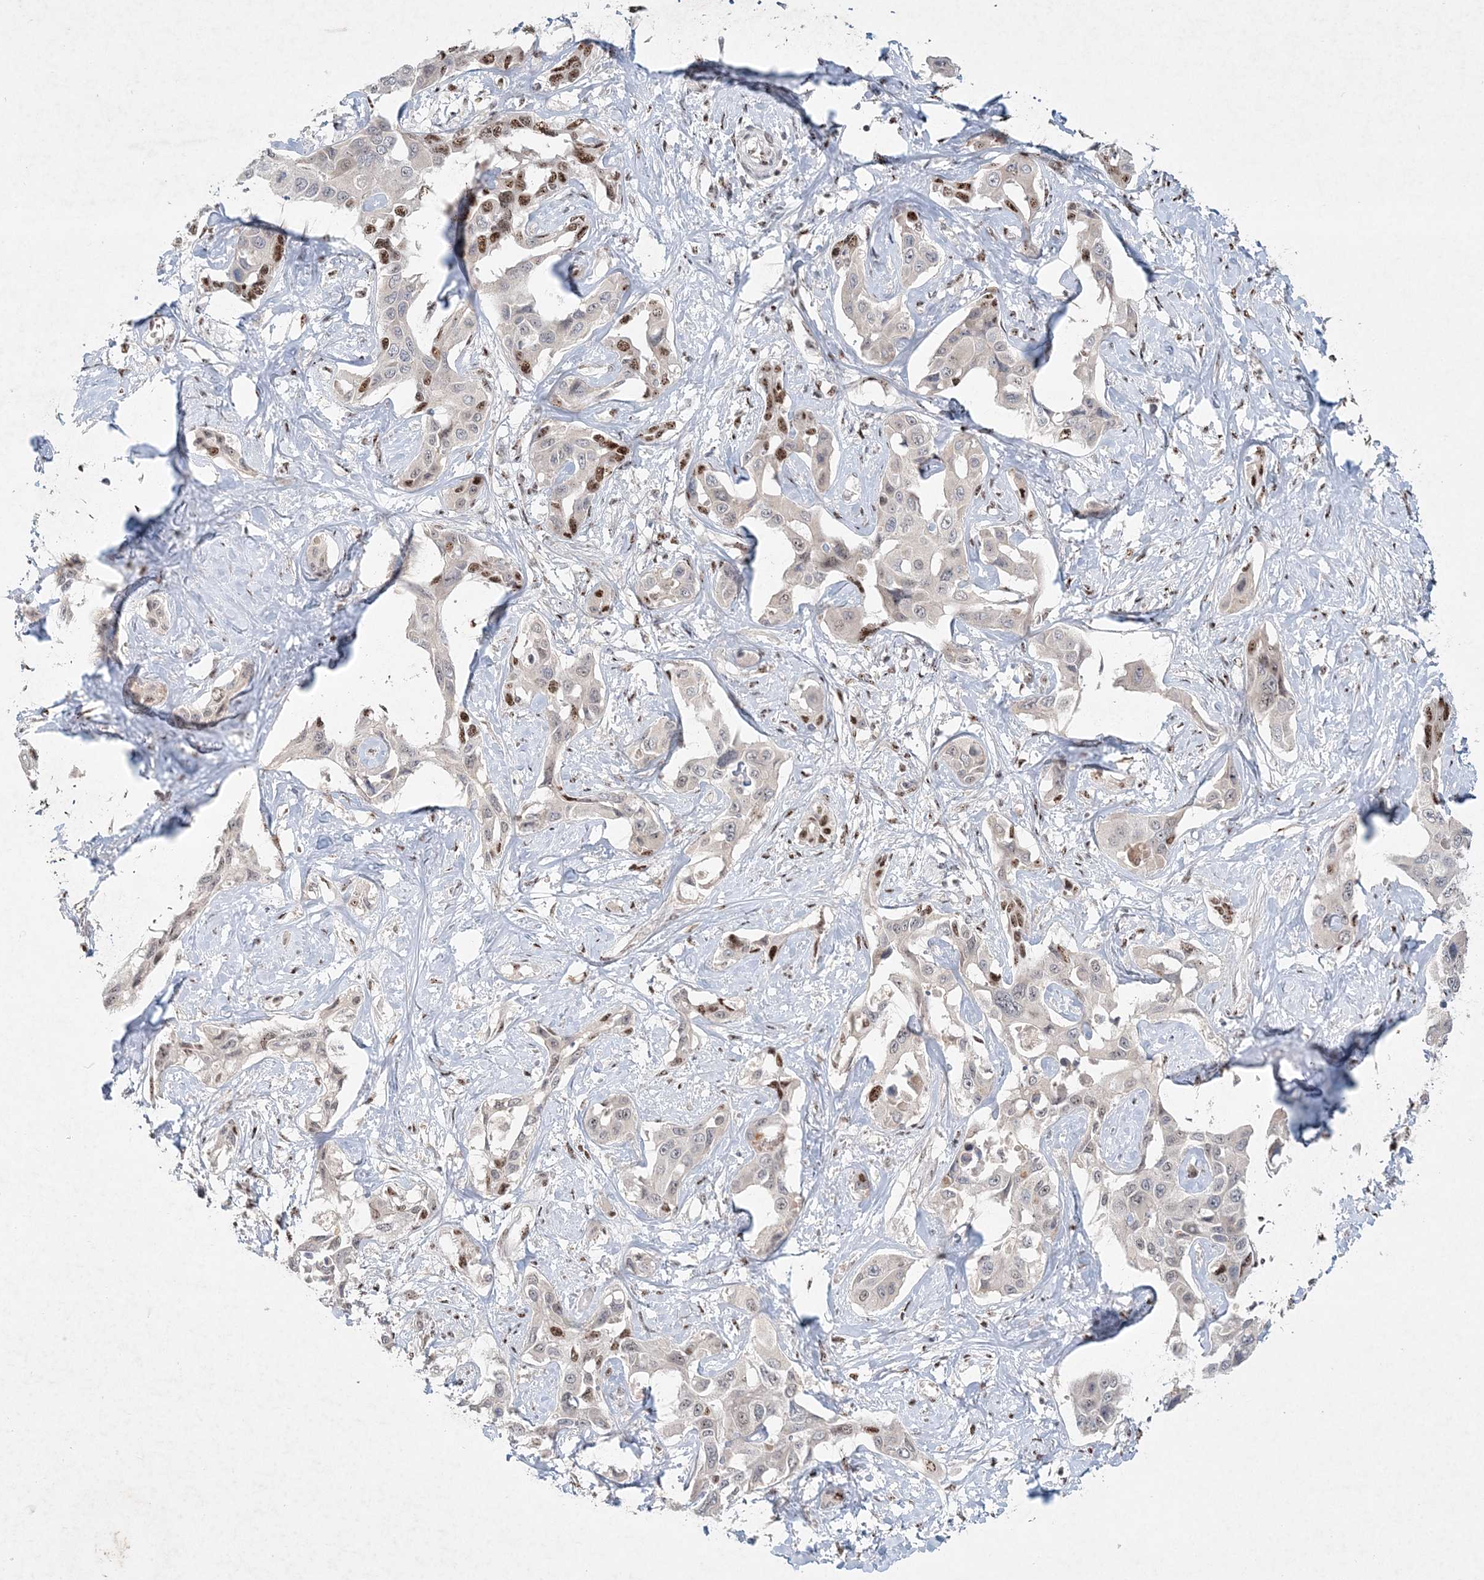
{"staining": {"intensity": "moderate", "quantity": "<25%", "location": "nuclear"}, "tissue": "liver cancer", "cell_type": "Tumor cells", "image_type": "cancer", "snomed": [{"axis": "morphology", "description": "Cholangiocarcinoma"}, {"axis": "topography", "description": "Liver"}], "caption": "The photomicrograph shows staining of liver cholangiocarcinoma, revealing moderate nuclear protein positivity (brown color) within tumor cells.", "gene": "GIN1", "patient": {"sex": "male", "age": 59}}